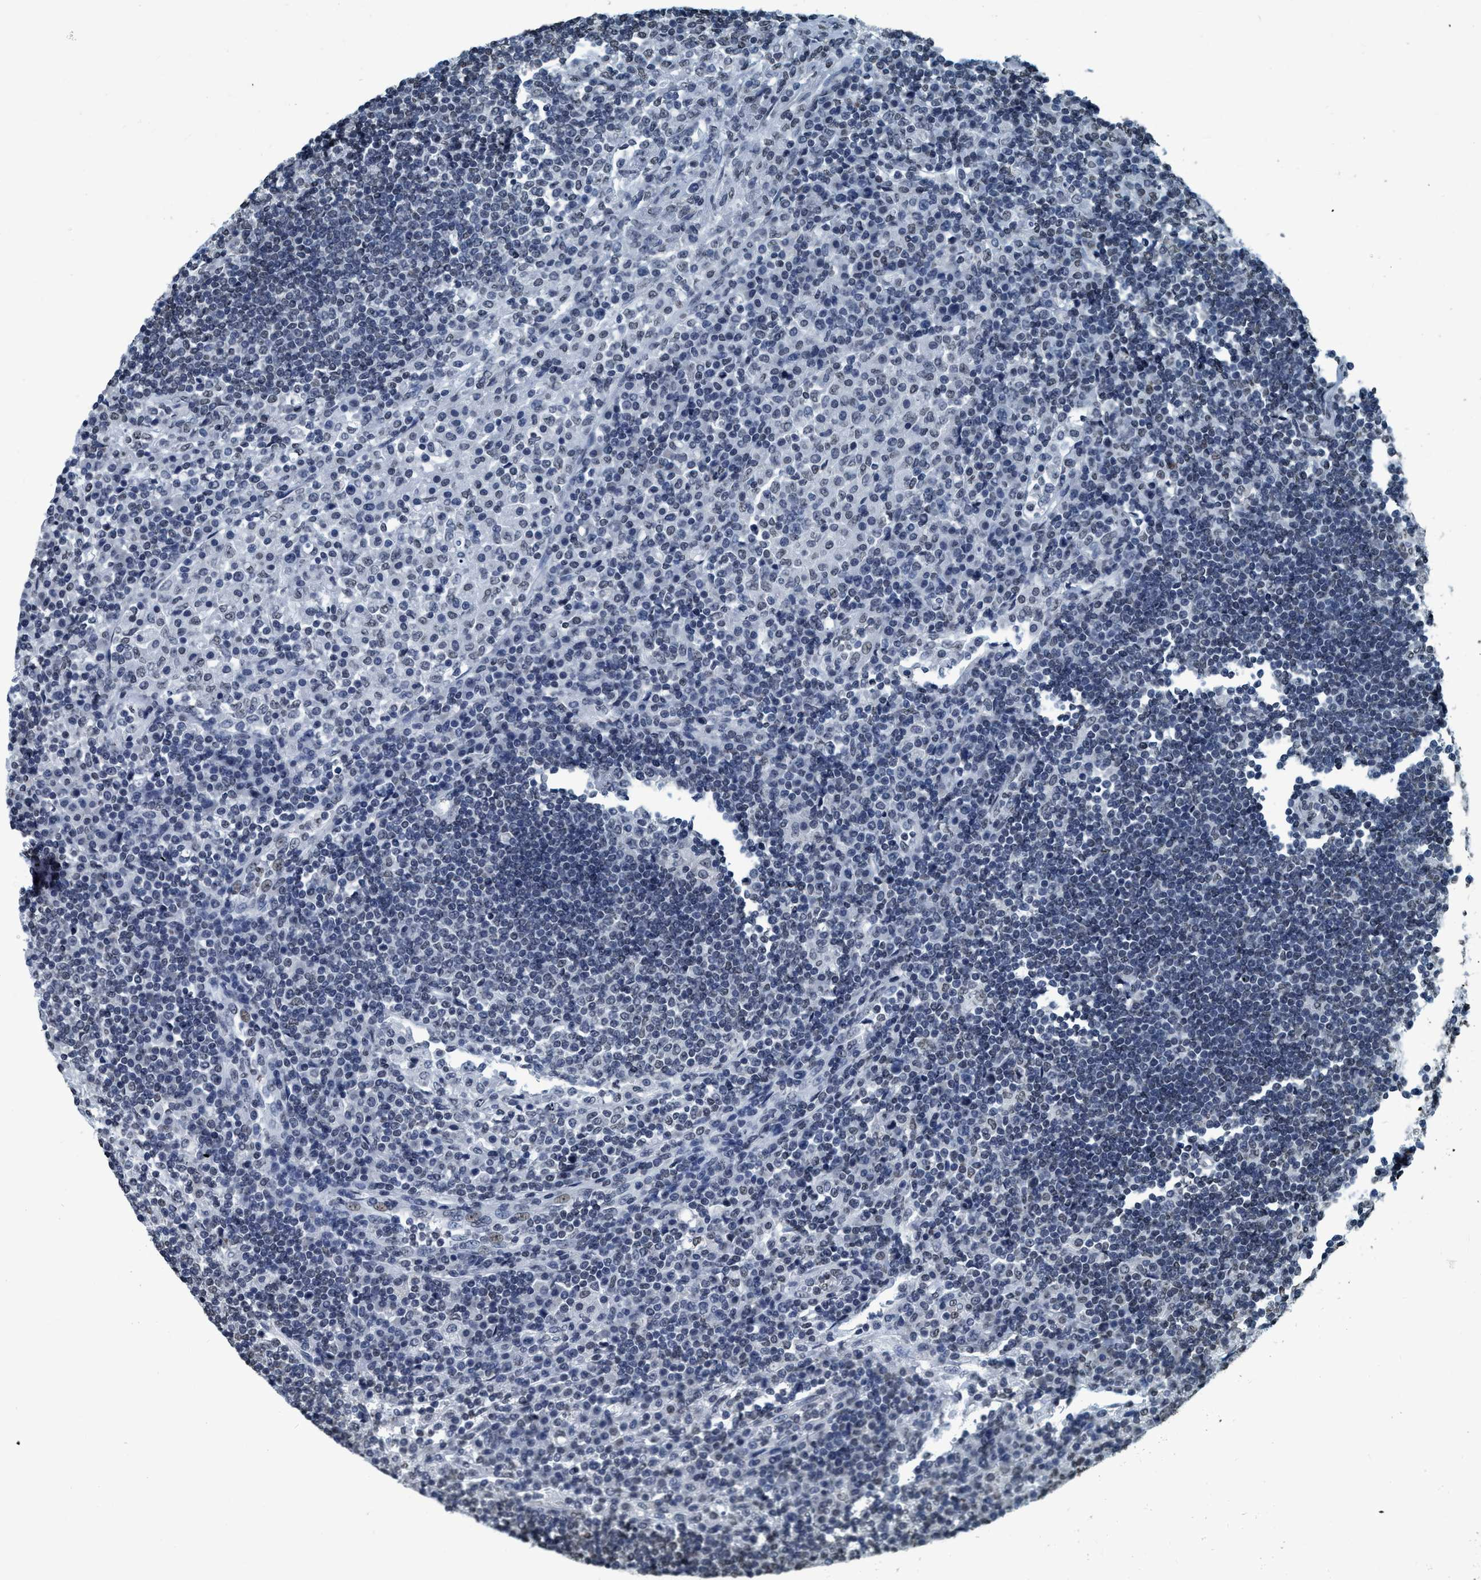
{"staining": {"intensity": "weak", "quantity": "<25%", "location": "nuclear"}, "tissue": "lymph node", "cell_type": "Non-germinal center cells", "image_type": "normal", "snomed": [{"axis": "morphology", "description": "Normal tissue, NOS"}, {"axis": "topography", "description": "Lymph node"}], "caption": "Protein analysis of normal lymph node reveals no significant expression in non-germinal center cells.", "gene": "CCNE2", "patient": {"sex": "female", "age": 53}}